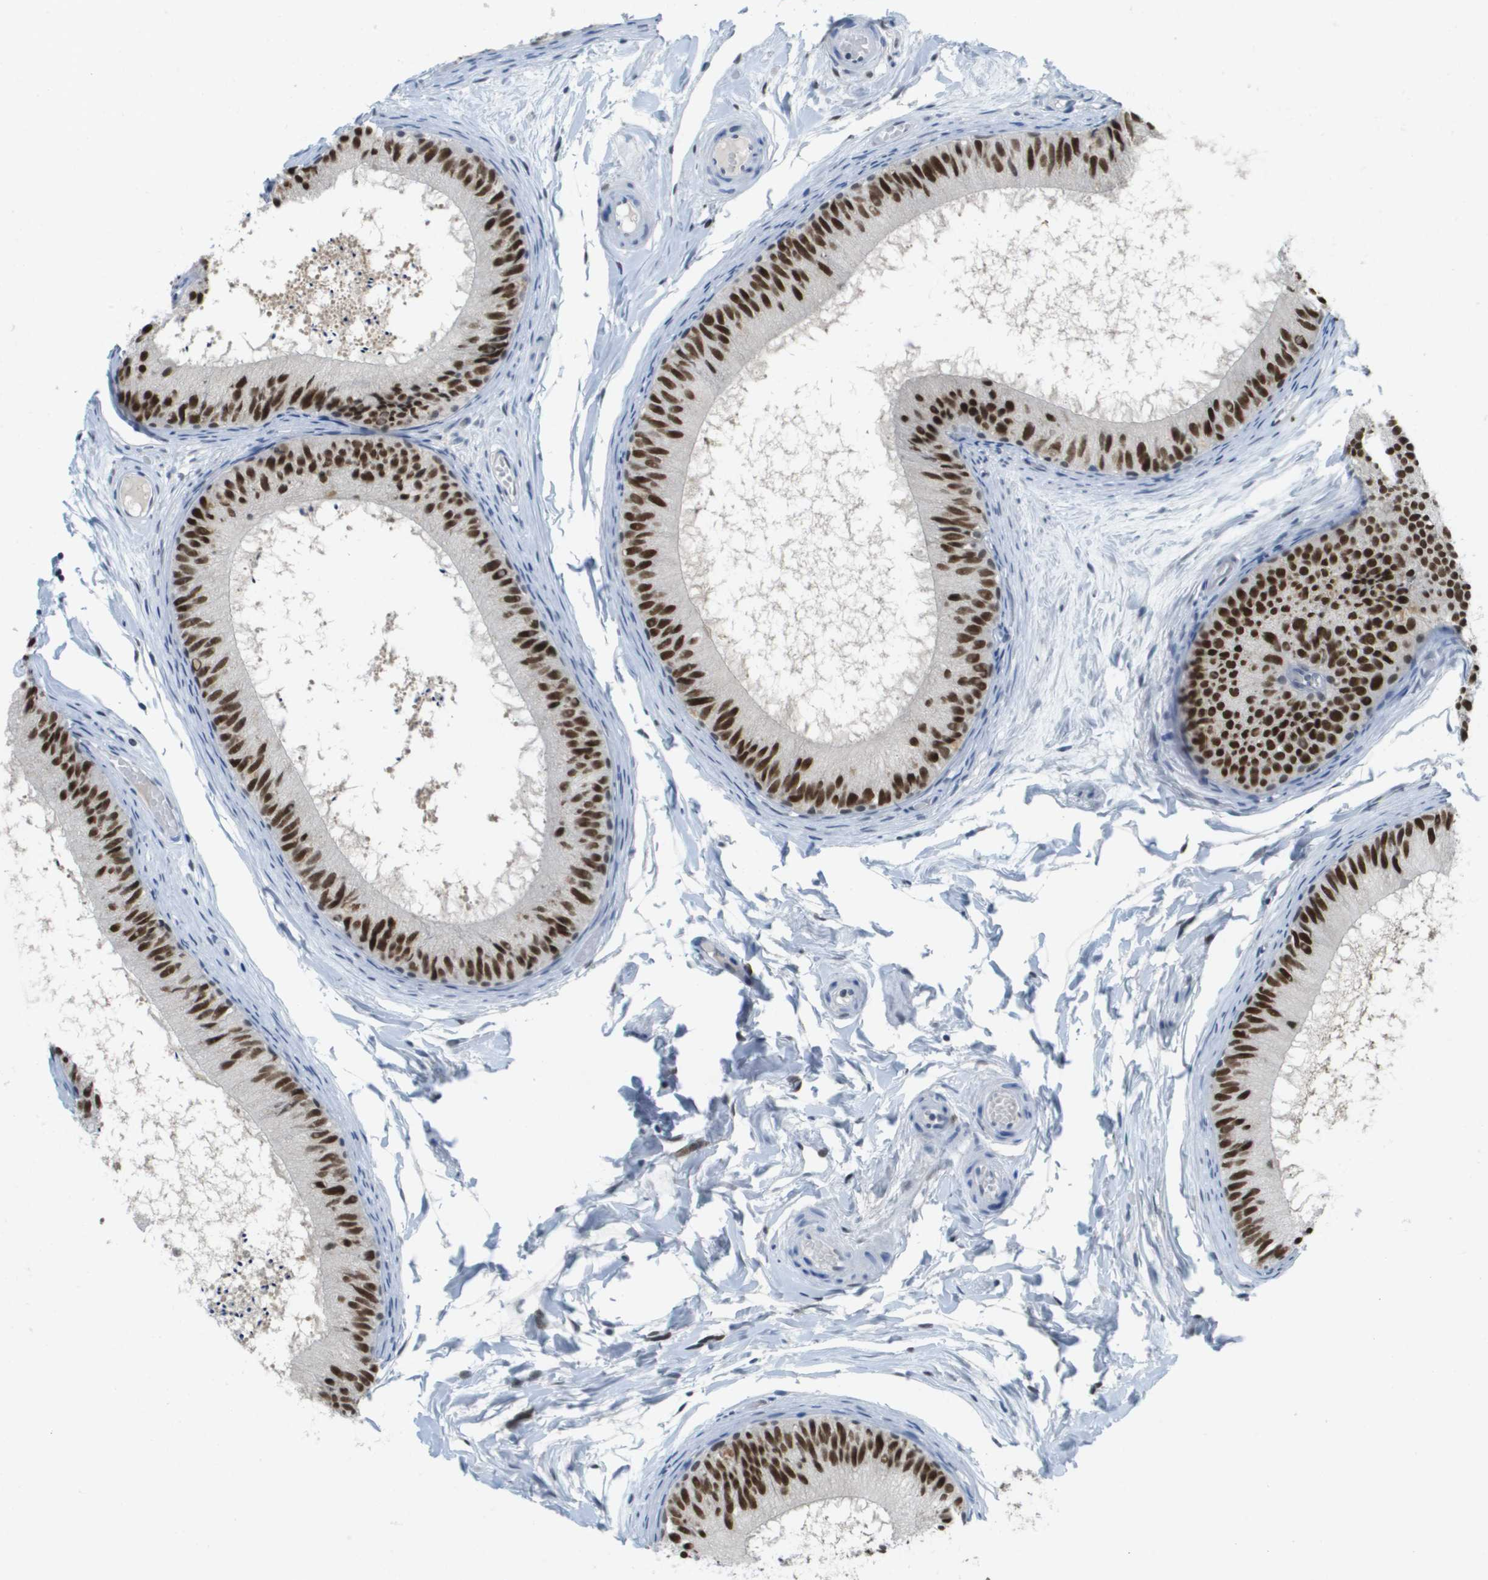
{"staining": {"intensity": "strong", "quantity": ">75%", "location": "nuclear"}, "tissue": "epididymis", "cell_type": "Glandular cells", "image_type": "normal", "snomed": [{"axis": "morphology", "description": "Normal tissue, NOS"}, {"axis": "topography", "description": "Epididymis"}], "caption": "Strong nuclear protein staining is appreciated in about >75% of glandular cells in epididymis. Immunohistochemistry (ihc) stains the protein in brown and the nuclei are stained blue.", "gene": "TP53RK", "patient": {"sex": "male", "age": 46}}